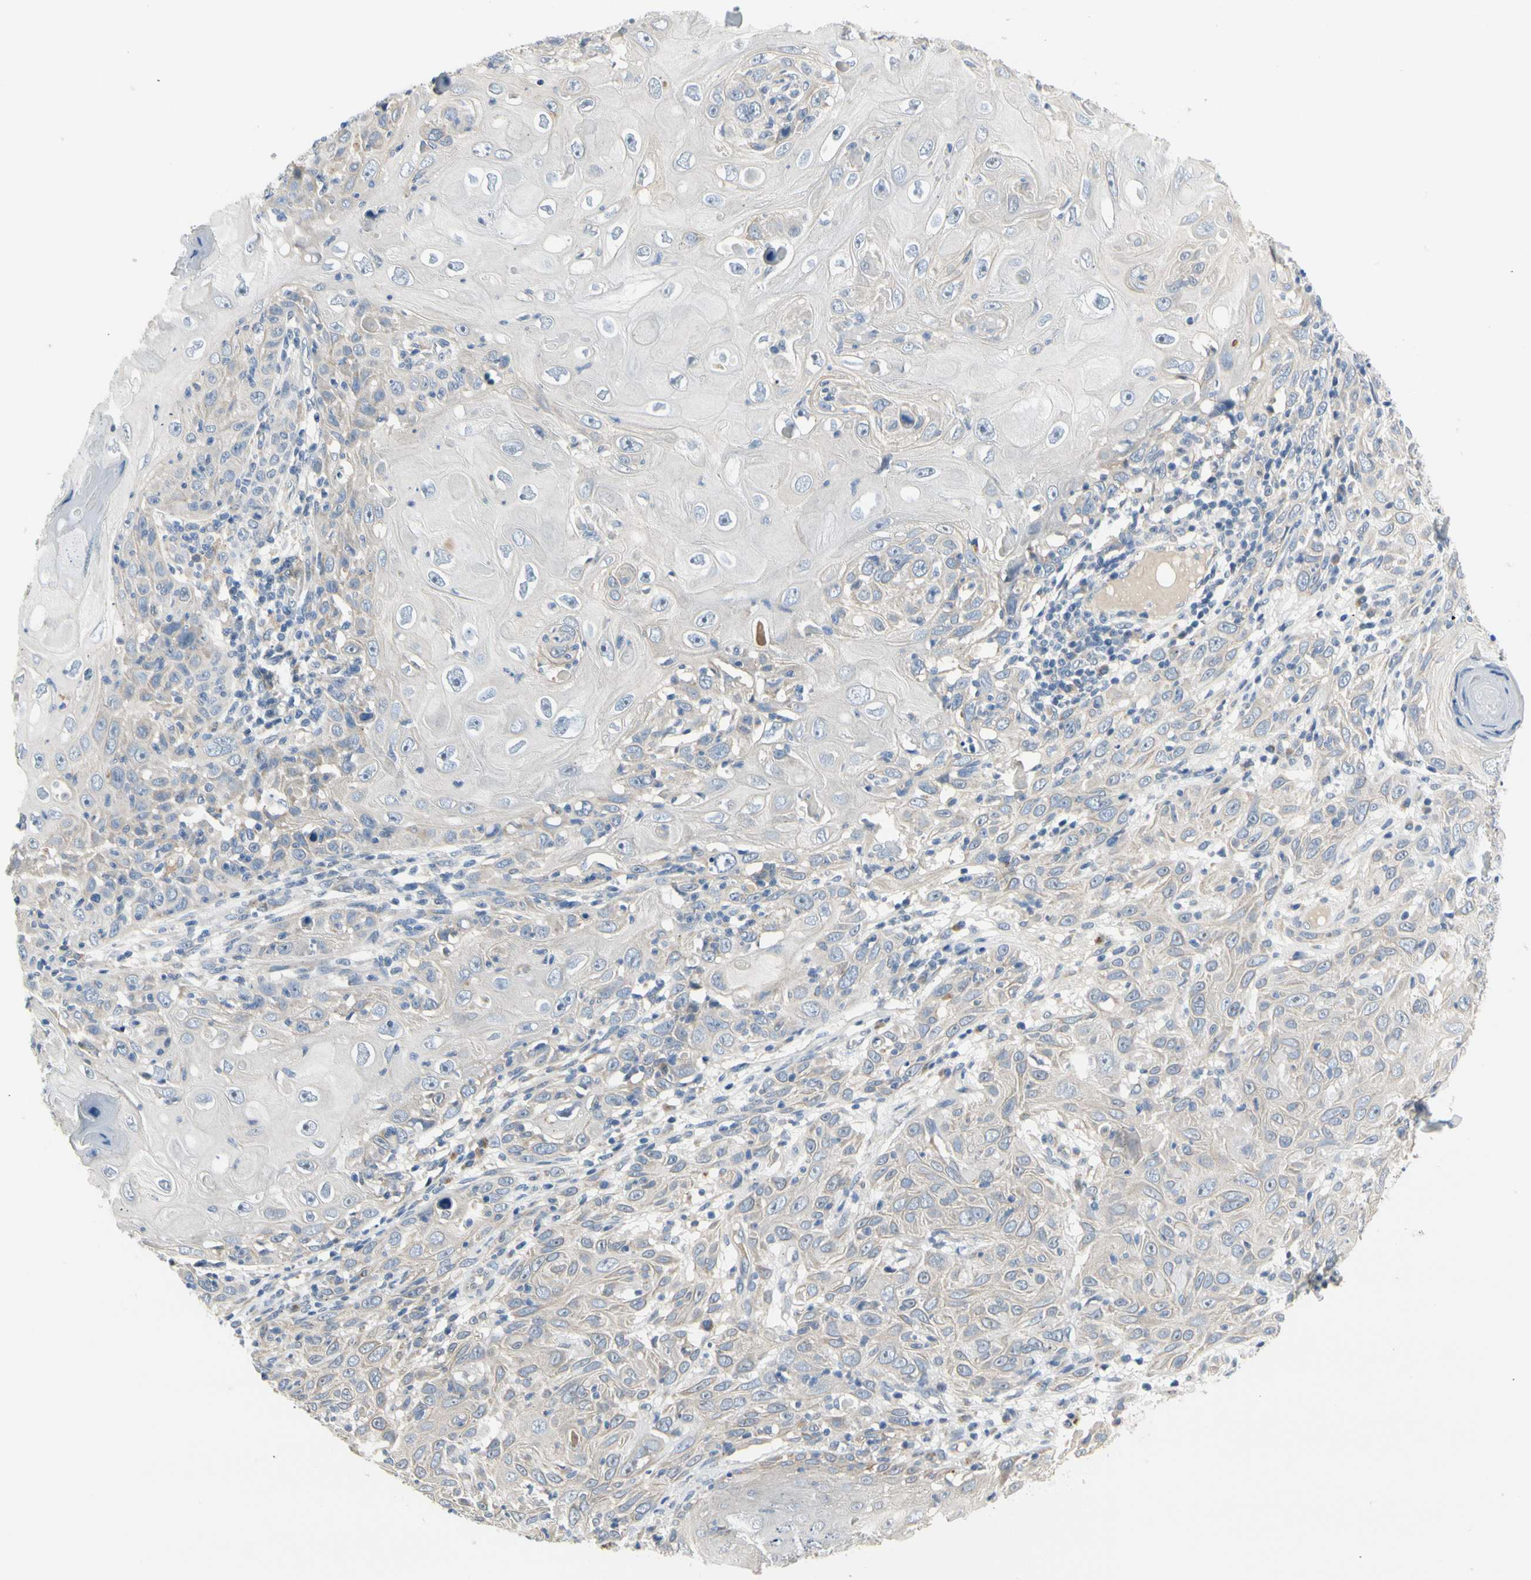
{"staining": {"intensity": "negative", "quantity": "none", "location": "none"}, "tissue": "skin cancer", "cell_type": "Tumor cells", "image_type": "cancer", "snomed": [{"axis": "morphology", "description": "Squamous cell carcinoma, NOS"}, {"axis": "topography", "description": "Skin"}], "caption": "DAB immunohistochemical staining of skin squamous cell carcinoma reveals no significant staining in tumor cells.", "gene": "NFASC", "patient": {"sex": "female", "age": 88}}